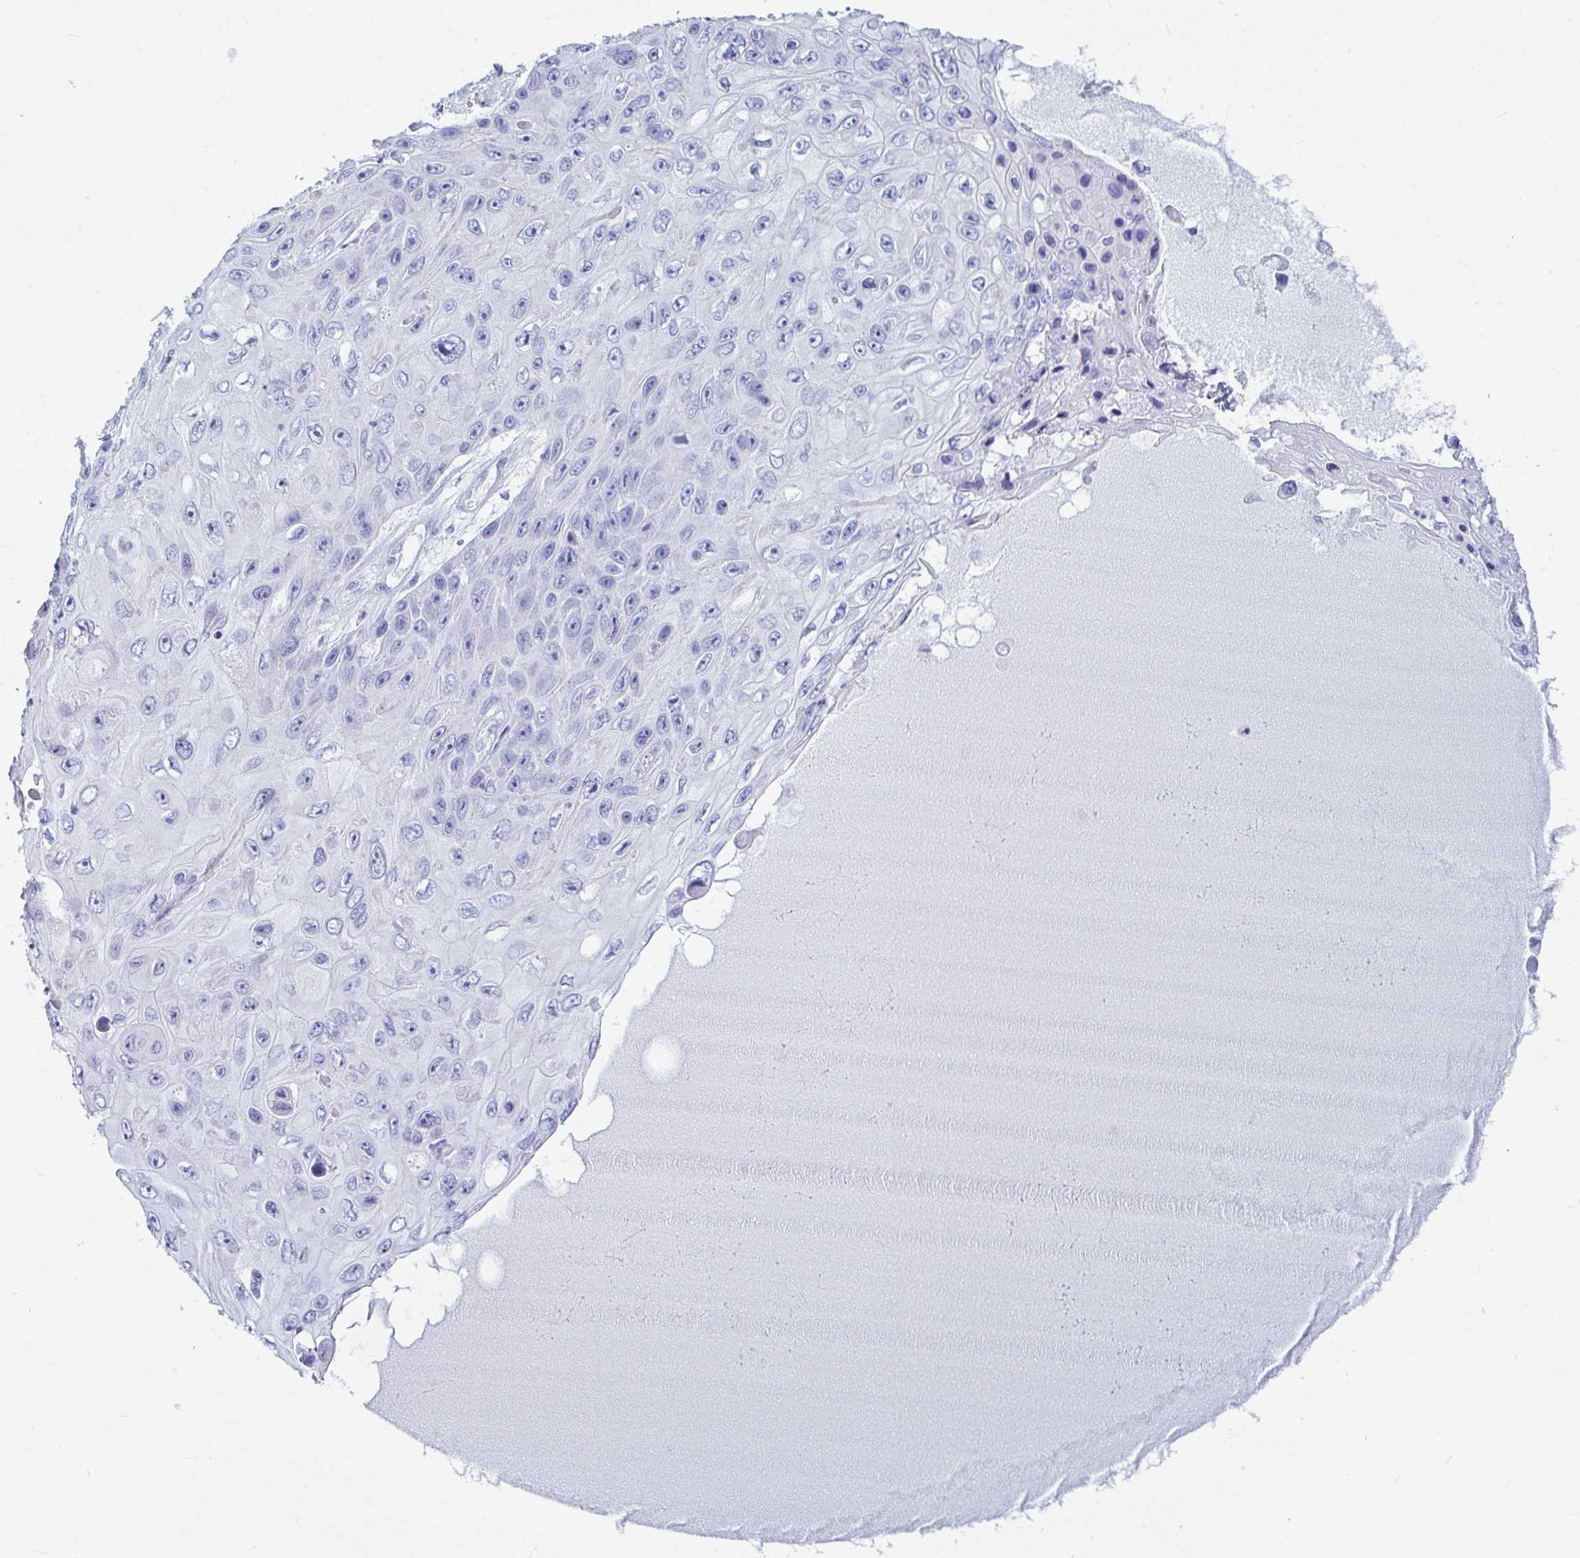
{"staining": {"intensity": "negative", "quantity": "none", "location": "none"}, "tissue": "skin cancer", "cell_type": "Tumor cells", "image_type": "cancer", "snomed": [{"axis": "morphology", "description": "Squamous cell carcinoma, NOS"}, {"axis": "topography", "description": "Skin"}], "caption": "This is an immunohistochemistry photomicrograph of skin cancer. There is no expression in tumor cells.", "gene": "OR5J2", "patient": {"sex": "male", "age": 82}}